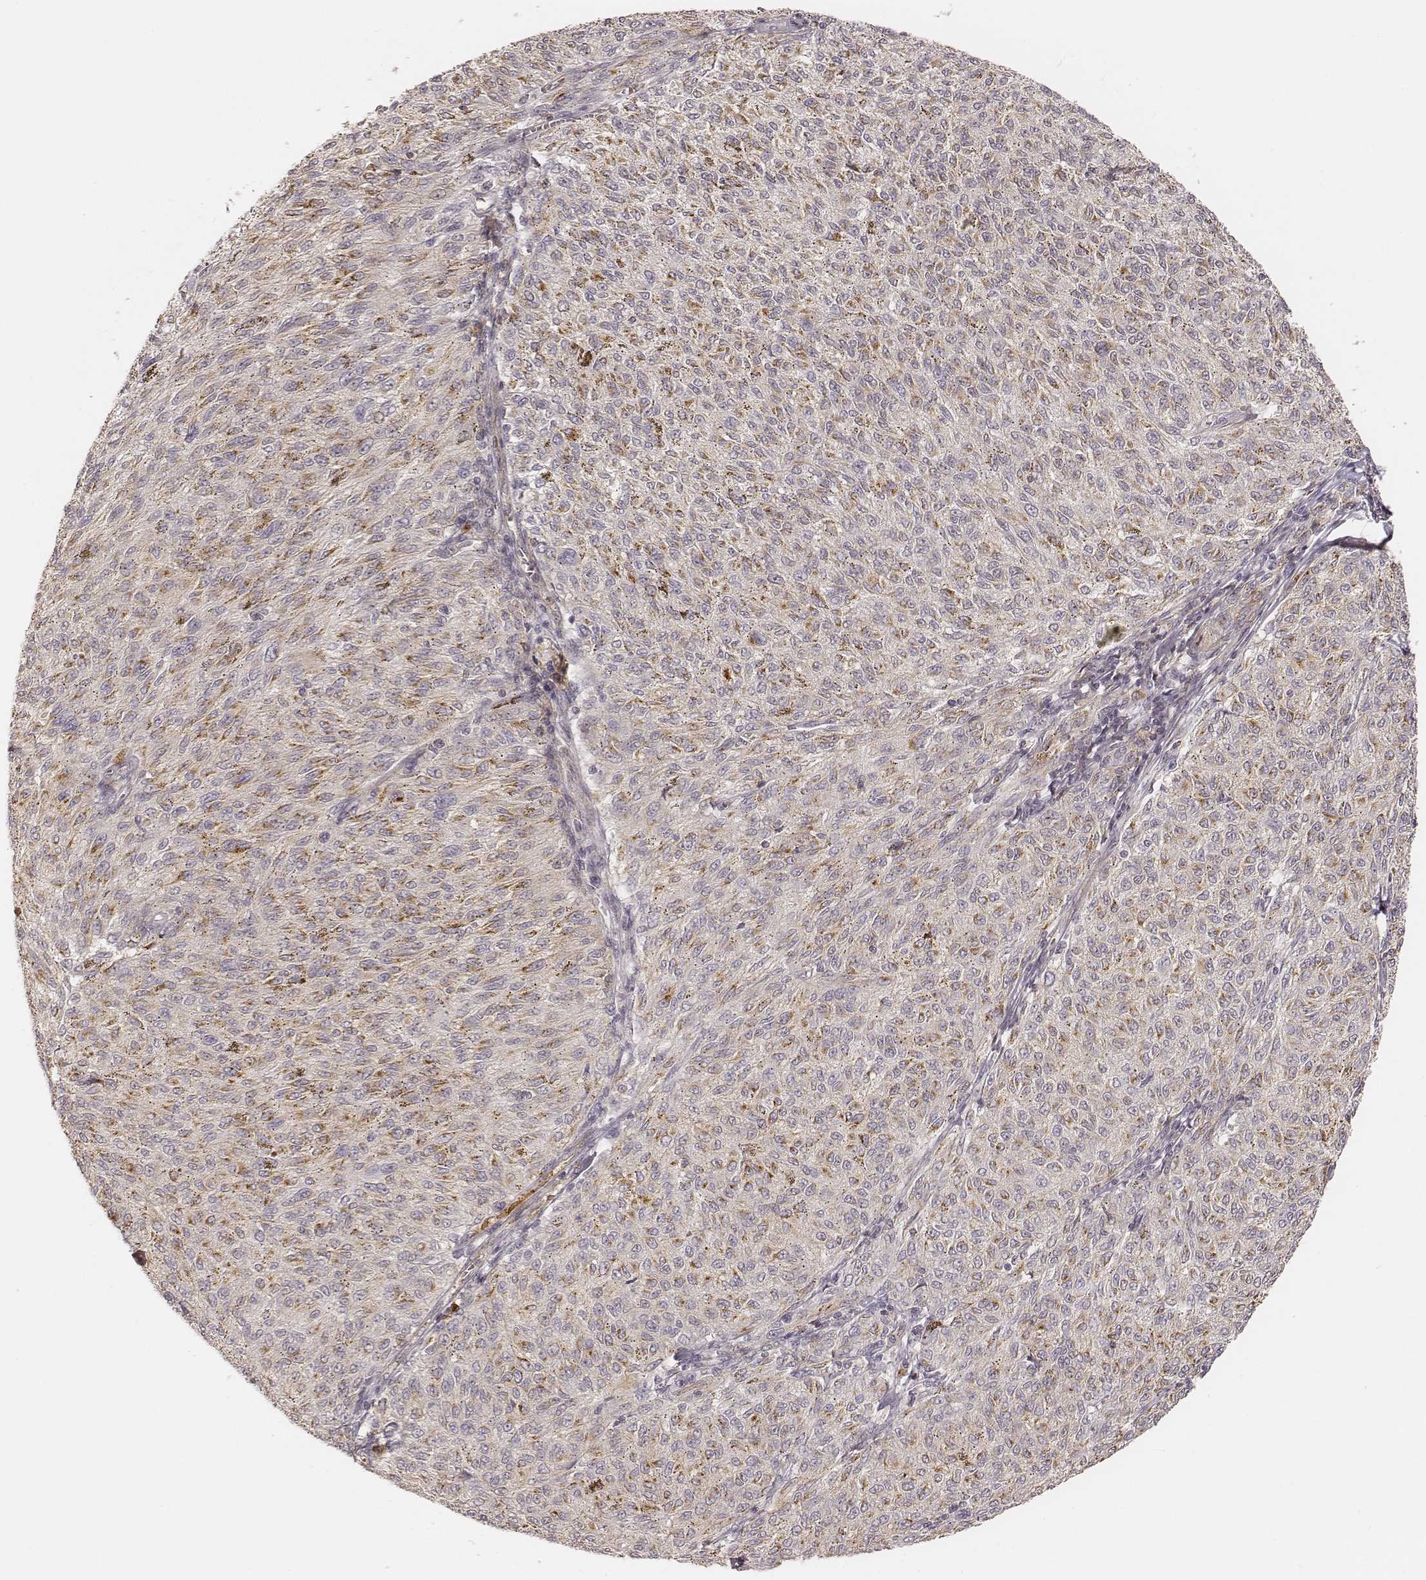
{"staining": {"intensity": "moderate", "quantity": "25%-75%", "location": "cytoplasmic/membranous"}, "tissue": "melanoma", "cell_type": "Tumor cells", "image_type": "cancer", "snomed": [{"axis": "morphology", "description": "Malignant melanoma, NOS"}, {"axis": "topography", "description": "Skin"}], "caption": "Malignant melanoma stained for a protein exhibits moderate cytoplasmic/membranous positivity in tumor cells. The staining was performed using DAB to visualize the protein expression in brown, while the nuclei were stained in blue with hematoxylin (Magnification: 20x).", "gene": "GORASP2", "patient": {"sex": "female", "age": 72}}